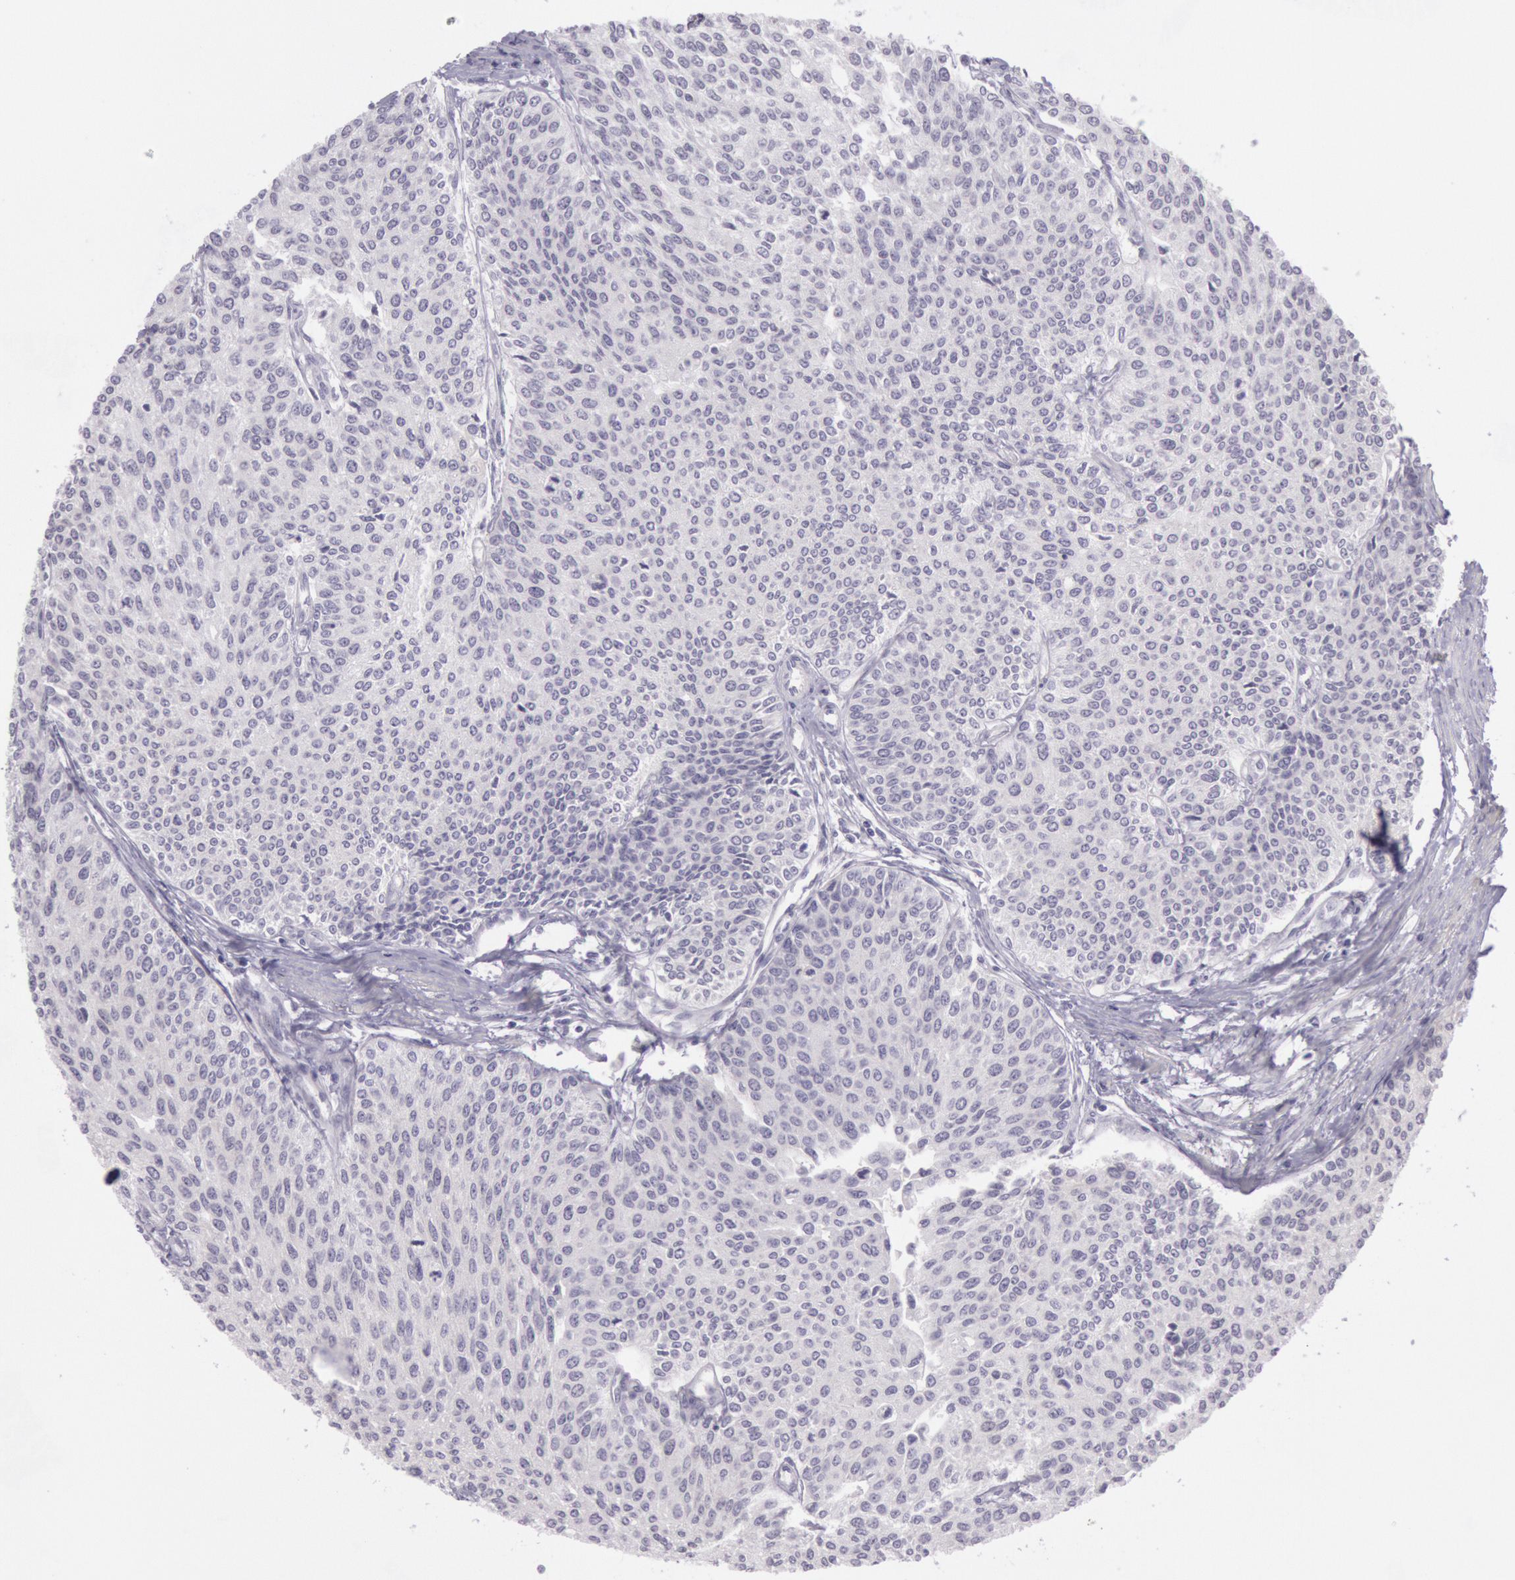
{"staining": {"intensity": "negative", "quantity": "none", "location": "none"}, "tissue": "urothelial cancer", "cell_type": "Tumor cells", "image_type": "cancer", "snomed": [{"axis": "morphology", "description": "Urothelial carcinoma, Low grade"}, {"axis": "topography", "description": "Urinary bladder"}], "caption": "The histopathology image displays no staining of tumor cells in urothelial carcinoma (low-grade).", "gene": "CKB", "patient": {"sex": "female", "age": 73}}